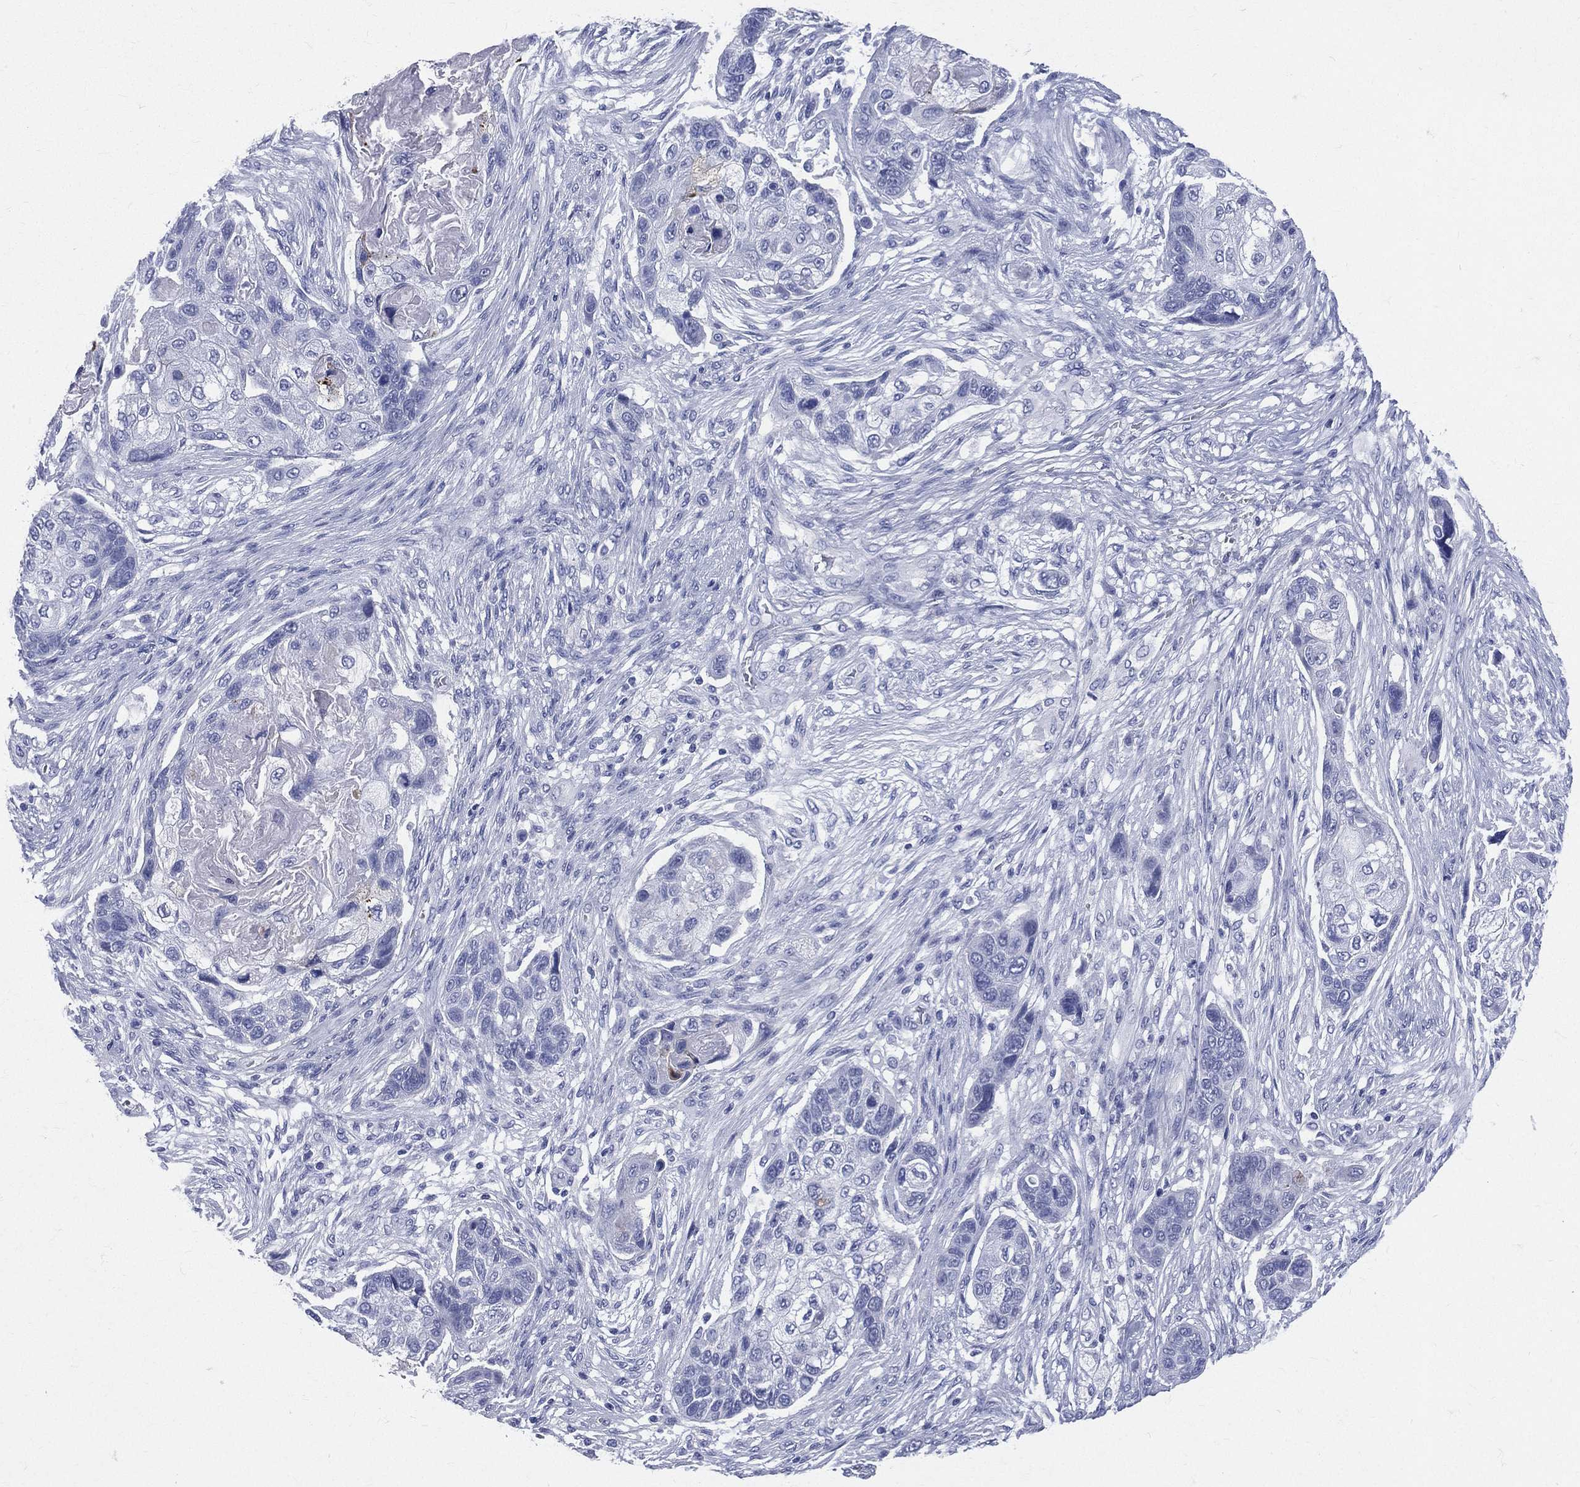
{"staining": {"intensity": "negative", "quantity": "none", "location": "none"}, "tissue": "lung cancer", "cell_type": "Tumor cells", "image_type": "cancer", "snomed": [{"axis": "morphology", "description": "Squamous cell carcinoma, NOS"}, {"axis": "topography", "description": "Lung"}], "caption": "High magnification brightfield microscopy of lung cancer (squamous cell carcinoma) stained with DAB (3,3'-diaminobenzidine) (brown) and counterstained with hematoxylin (blue): tumor cells show no significant expression.", "gene": "CYLC1", "patient": {"sex": "male", "age": 69}}